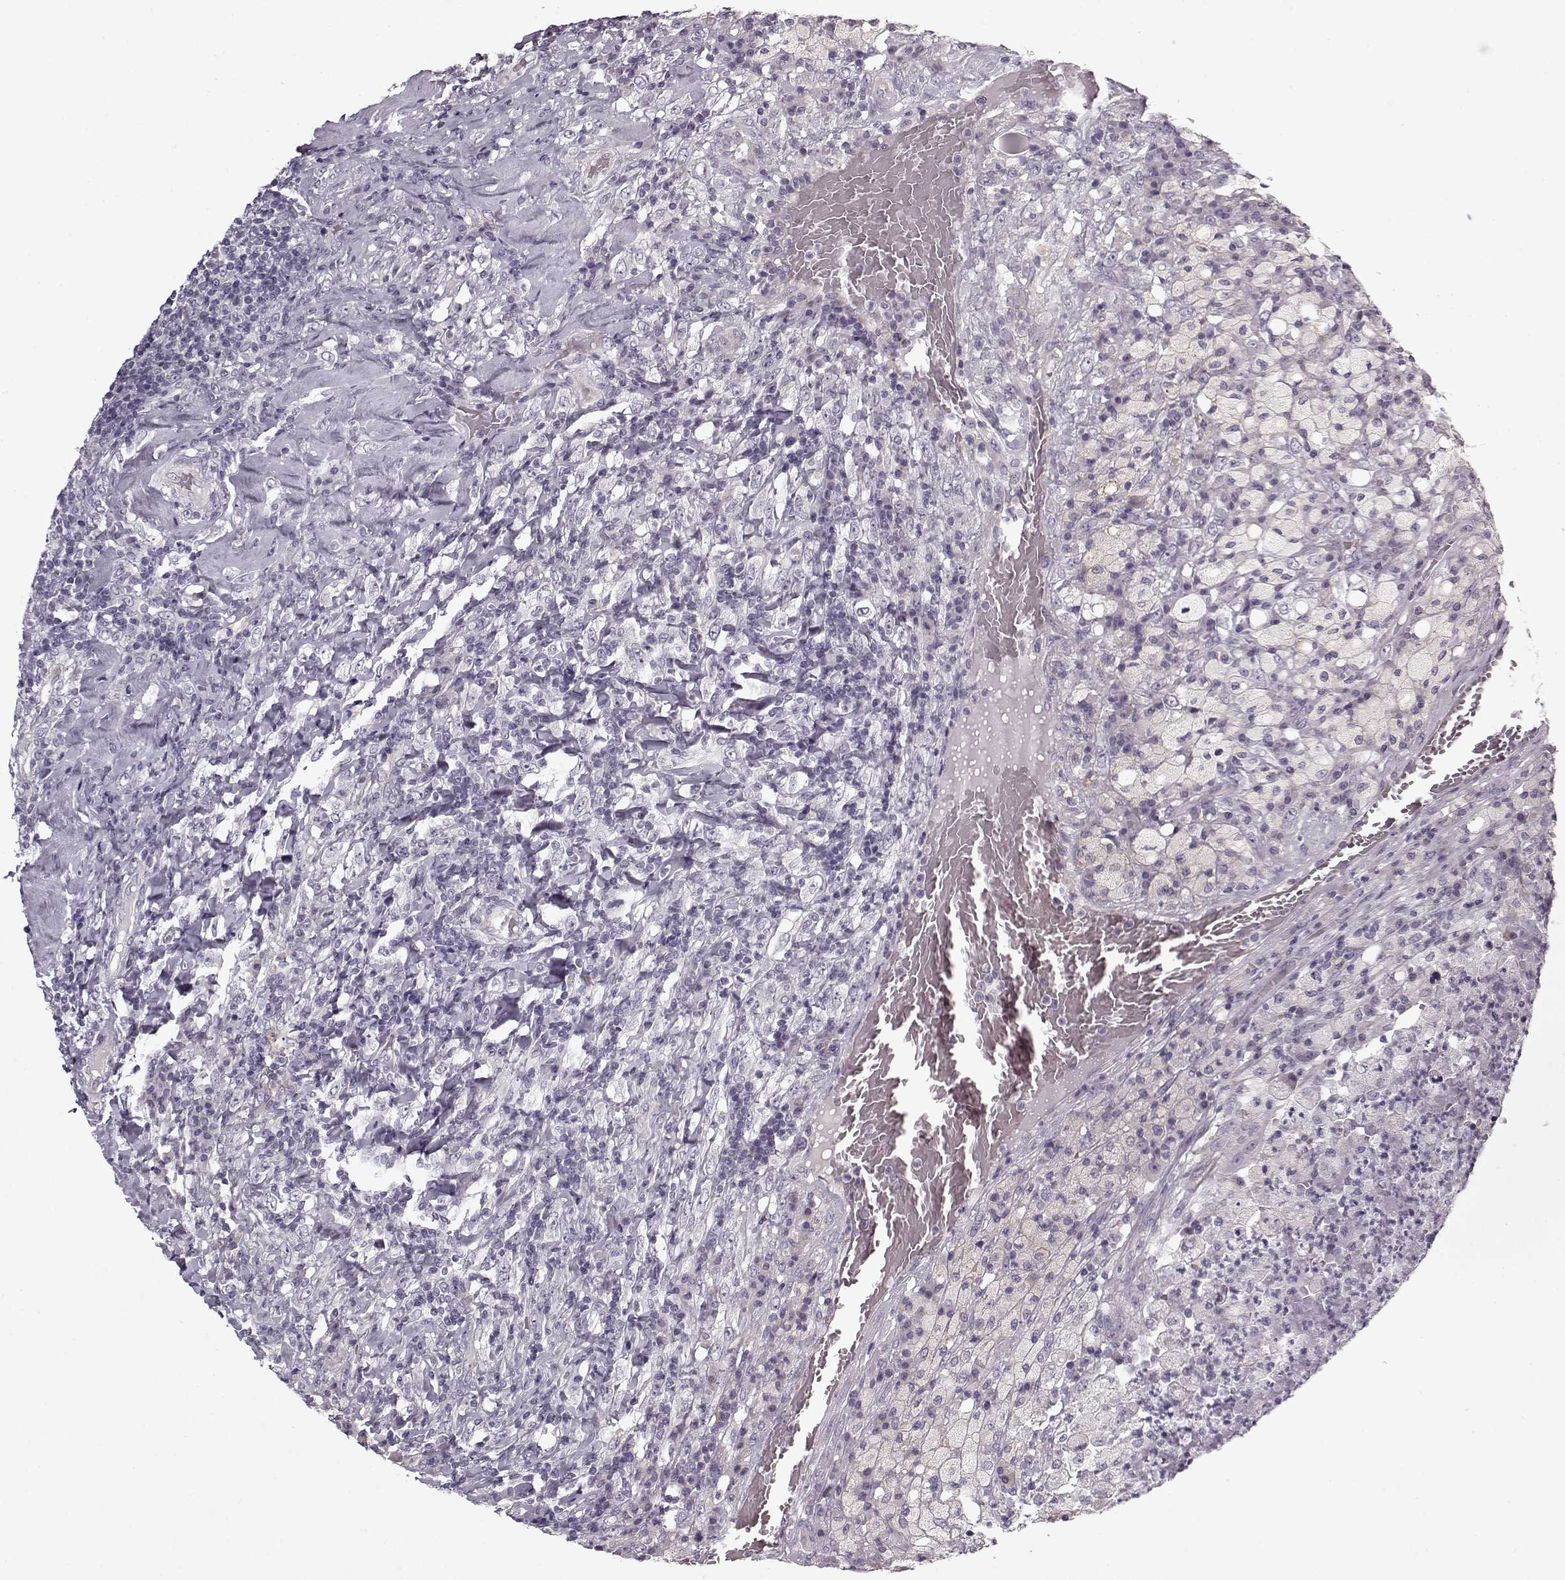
{"staining": {"intensity": "negative", "quantity": "none", "location": "none"}, "tissue": "testis cancer", "cell_type": "Tumor cells", "image_type": "cancer", "snomed": [{"axis": "morphology", "description": "Necrosis, NOS"}, {"axis": "morphology", "description": "Carcinoma, Embryonal, NOS"}, {"axis": "topography", "description": "Testis"}], "caption": "Immunohistochemical staining of human testis cancer demonstrates no significant expression in tumor cells.", "gene": "PNMT", "patient": {"sex": "male", "age": 19}}